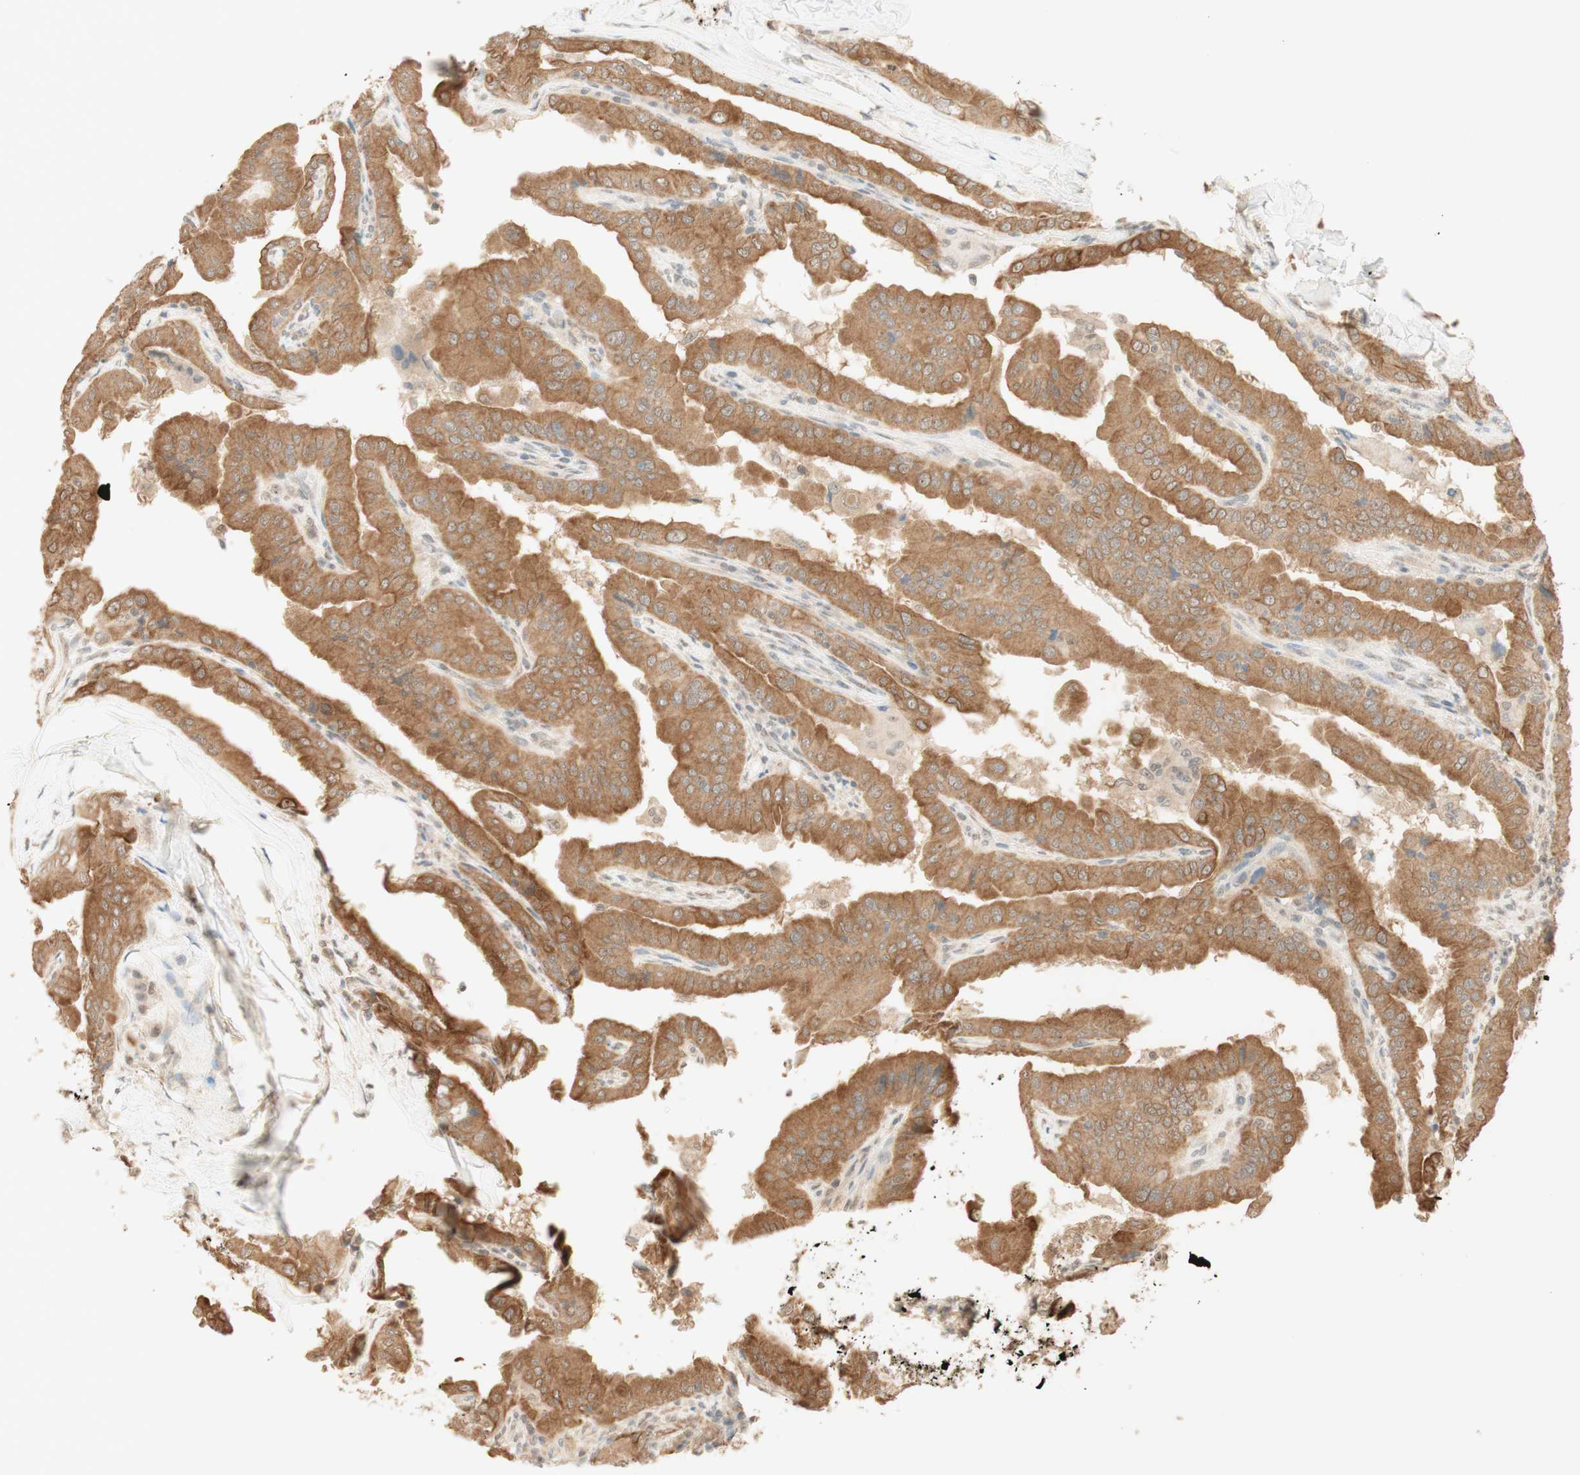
{"staining": {"intensity": "moderate", "quantity": ">75%", "location": "cytoplasmic/membranous"}, "tissue": "thyroid cancer", "cell_type": "Tumor cells", "image_type": "cancer", "snomed": [{"axis": "morphology", "description": "Papillary adenocarcinoma, NOS"}, {"axis": "topography", "description": "Thyroid gland"}], "caption": "An IHC photomicrograph of neoplastic tissue is shown. Protein staining in brown shows moderate cytoplasmic/membranous positivity in papillary adenocarcinoma (thyroid) within tumor cells.", "gene": "SPINT2", "patient": {"sex": "male", "age": 33}}